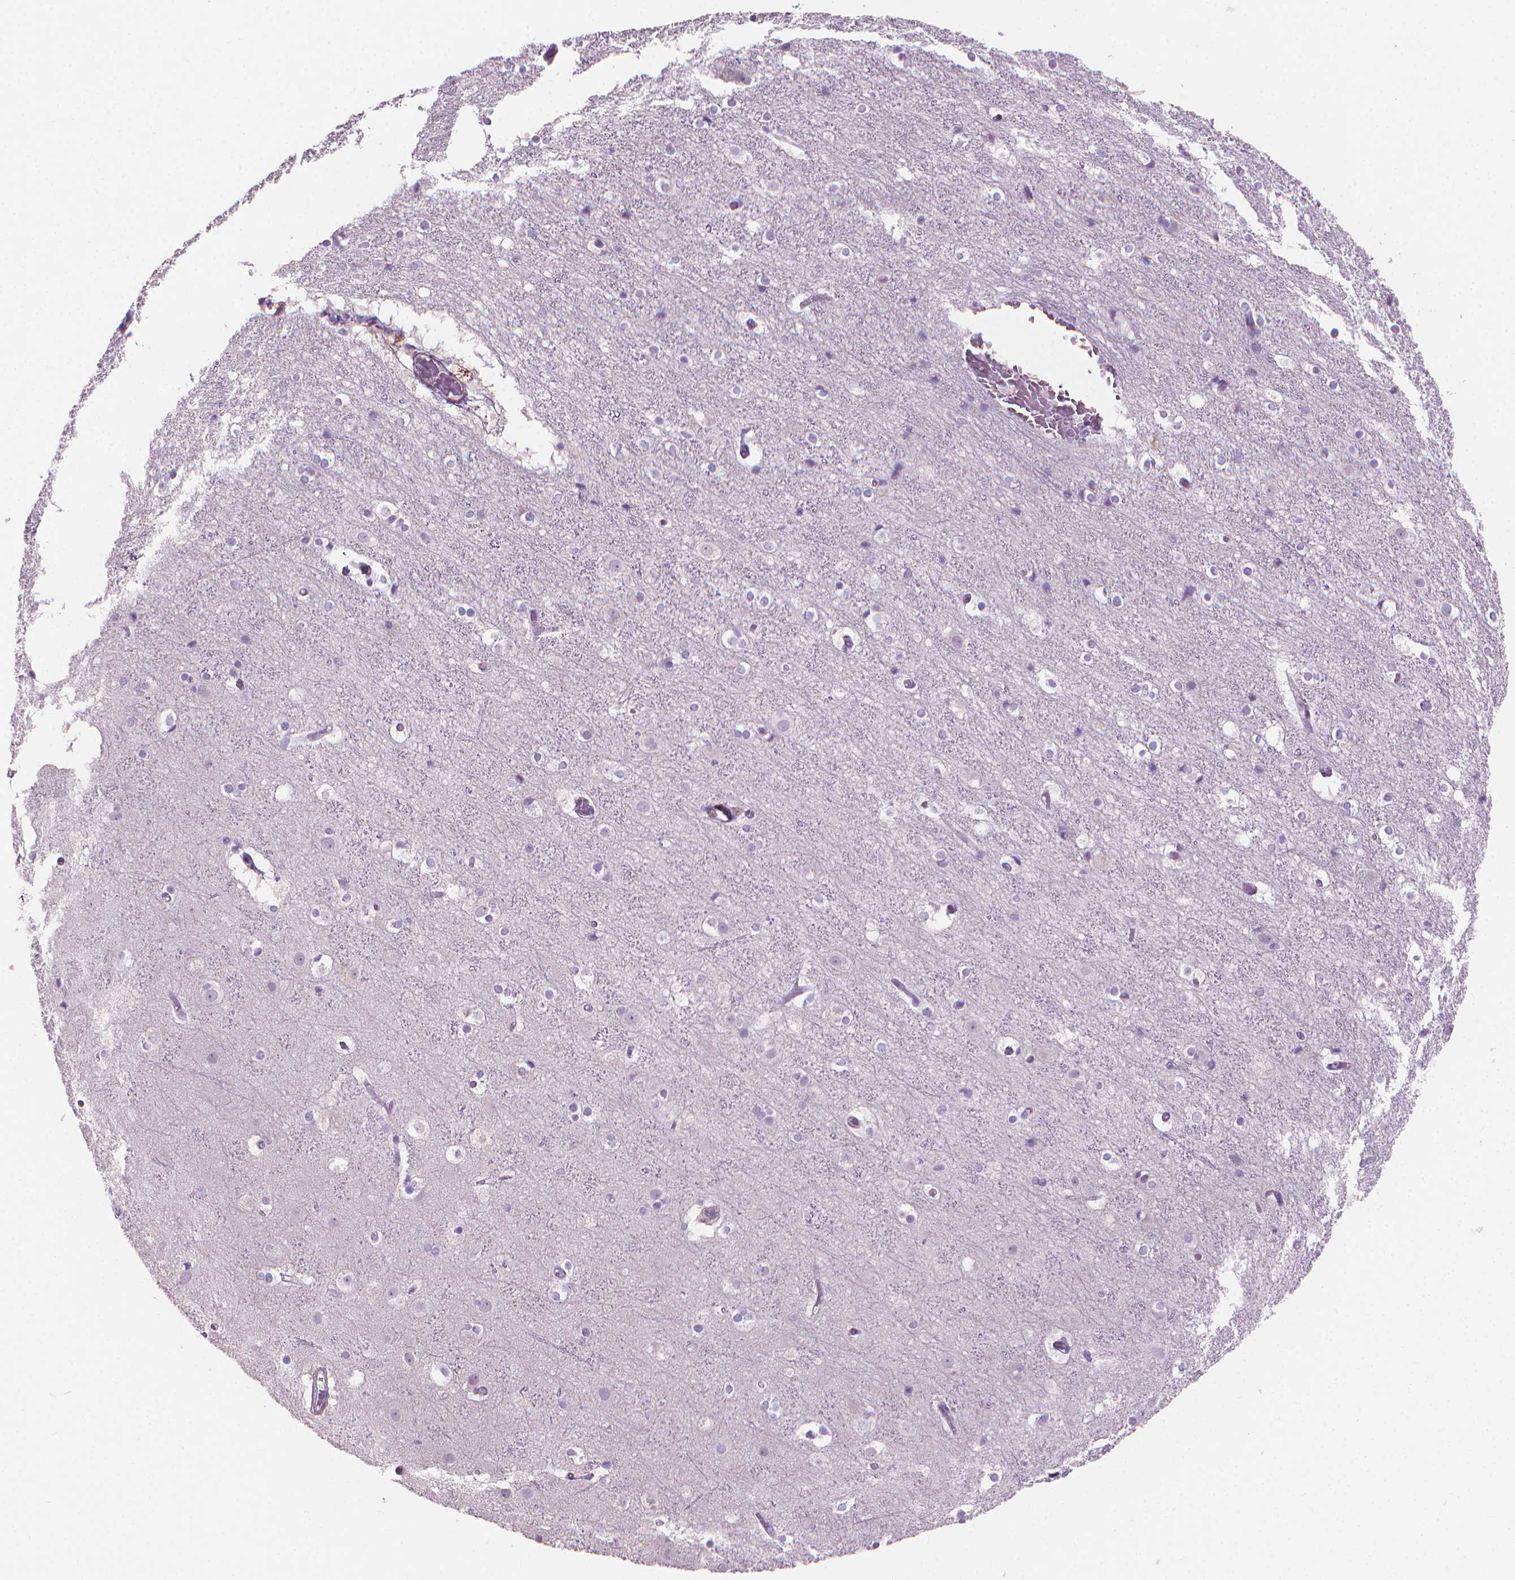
{"staining": {"intensity": "negative", "quantity": "none", "location": "none"}, "tissue": "cerebral cortex", "cell_type": "Endothelial cells", "image_type": "normal", "snomed": [{"axis": "morphology", "description": "Normal tissue, NOS"}, {"axis": "topography", "description": "Cerebral cortex"}], "caption": "The IHC photomicrograph has no significant expression in endothelial cells of cerebral cortex. (IHC, brightfield microscopy, high magnification).", "gene": "GSDMA", "patient": {"sex": "female", "age": 52}}